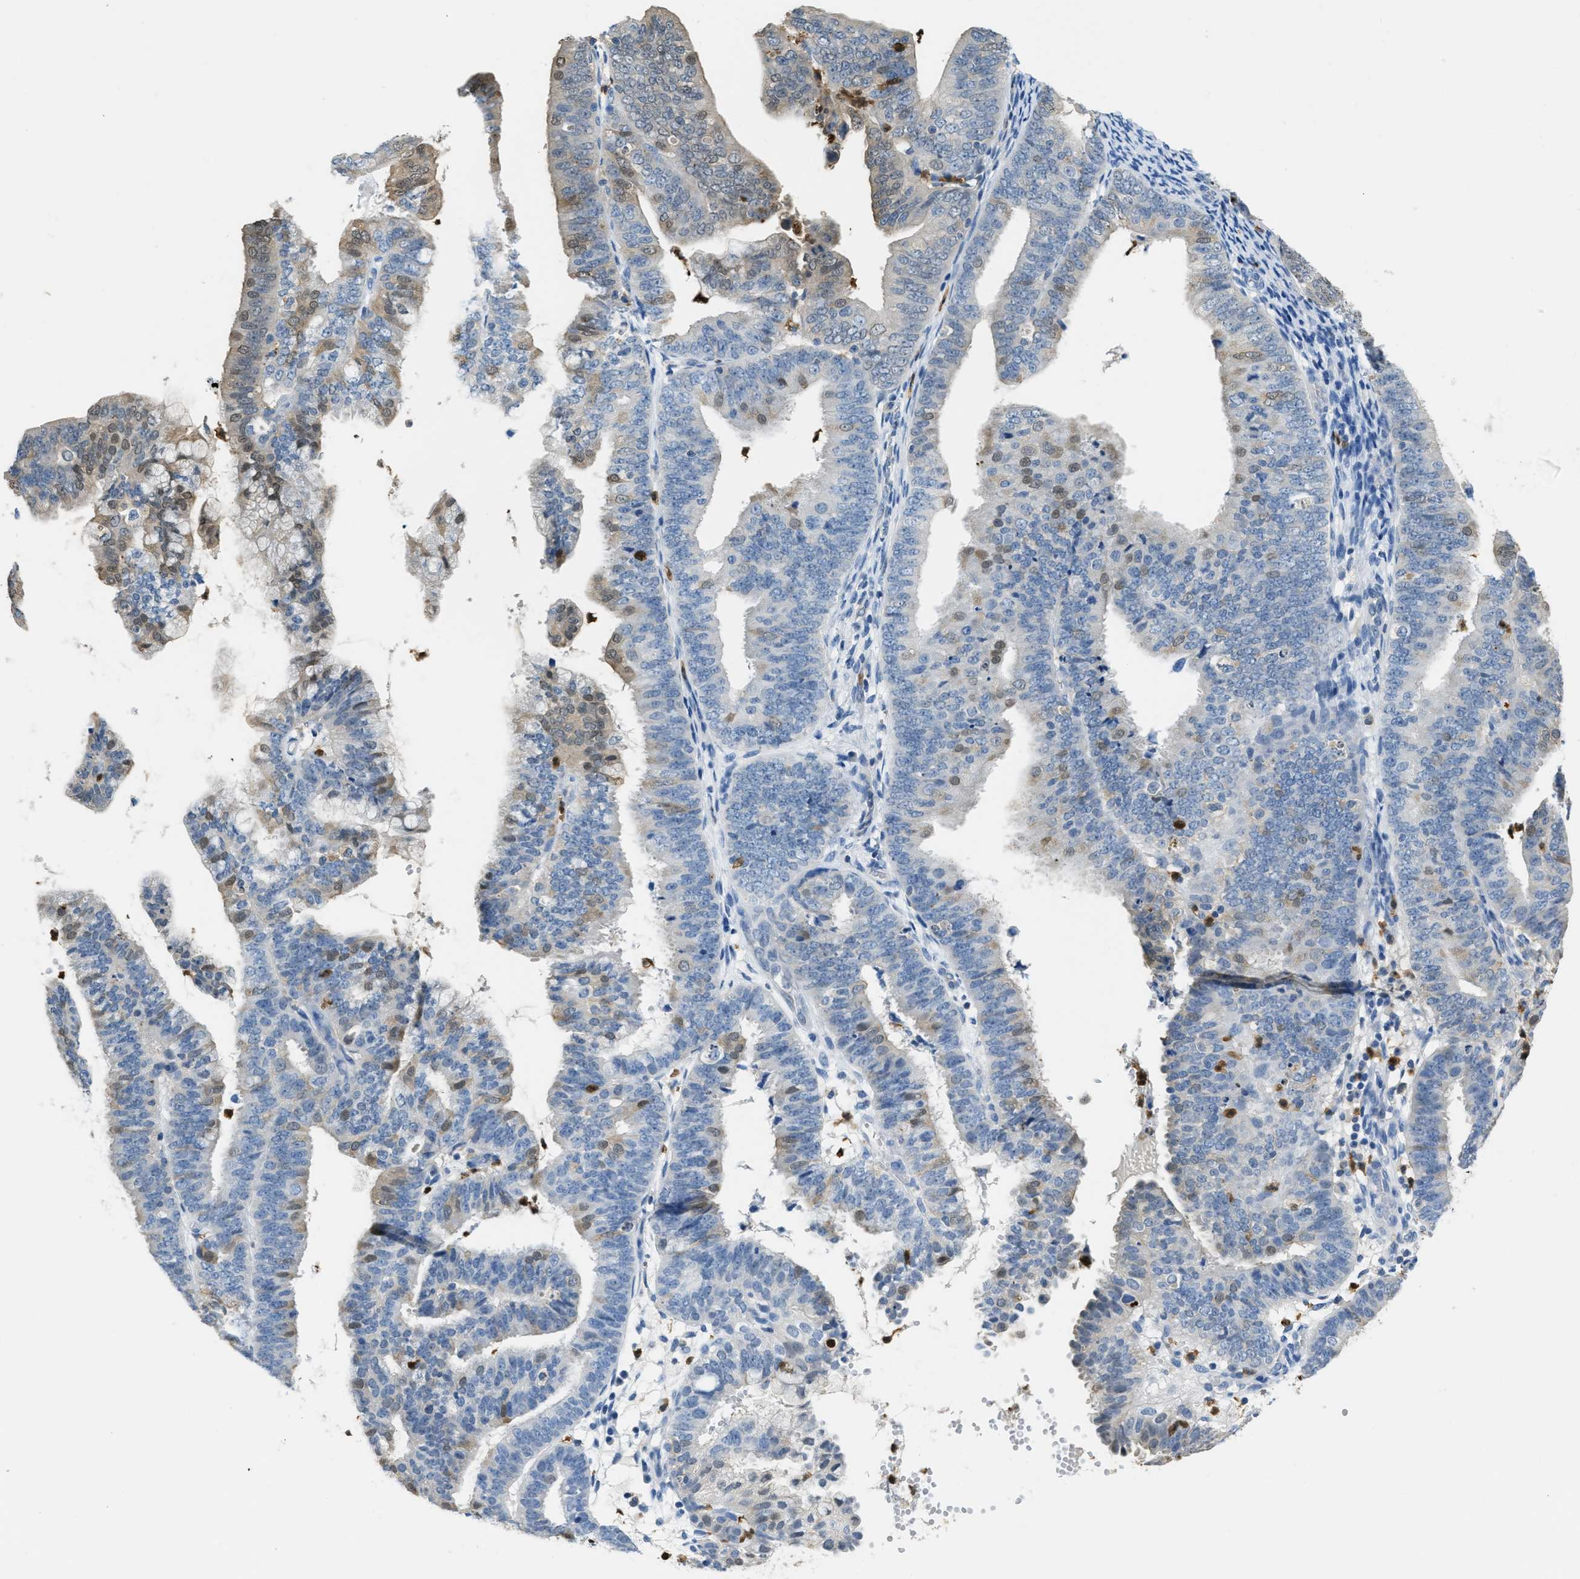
{"staining": {"intensity": "weak", "quantity": "25%-75%", "location": "cytoplasmic/membranous,nuclear"}, "tissue": "endometrial cancer", "cell_type": "Tumor cells", "image_type": "cancer", "snomed": [{"axis": "morphology", "description": "Adenocarcinoma, NOS"}, {"axis": "topography", "description": "Endometrium"}], "caption": "The micrograph demonstrates immunohistochemical staining of endometrial adenocarcinoma. There is weak cytoplasmic/membranous and nuclear expression is present in about 25%-75% of tumor cells. The staining is performed using DAB brown chromogen to label protein expression. The nuclei are counter-stained blue using hematoxylin.", "gene": "SERPINB1", "patient": {"sex": "female", "age": 63}}